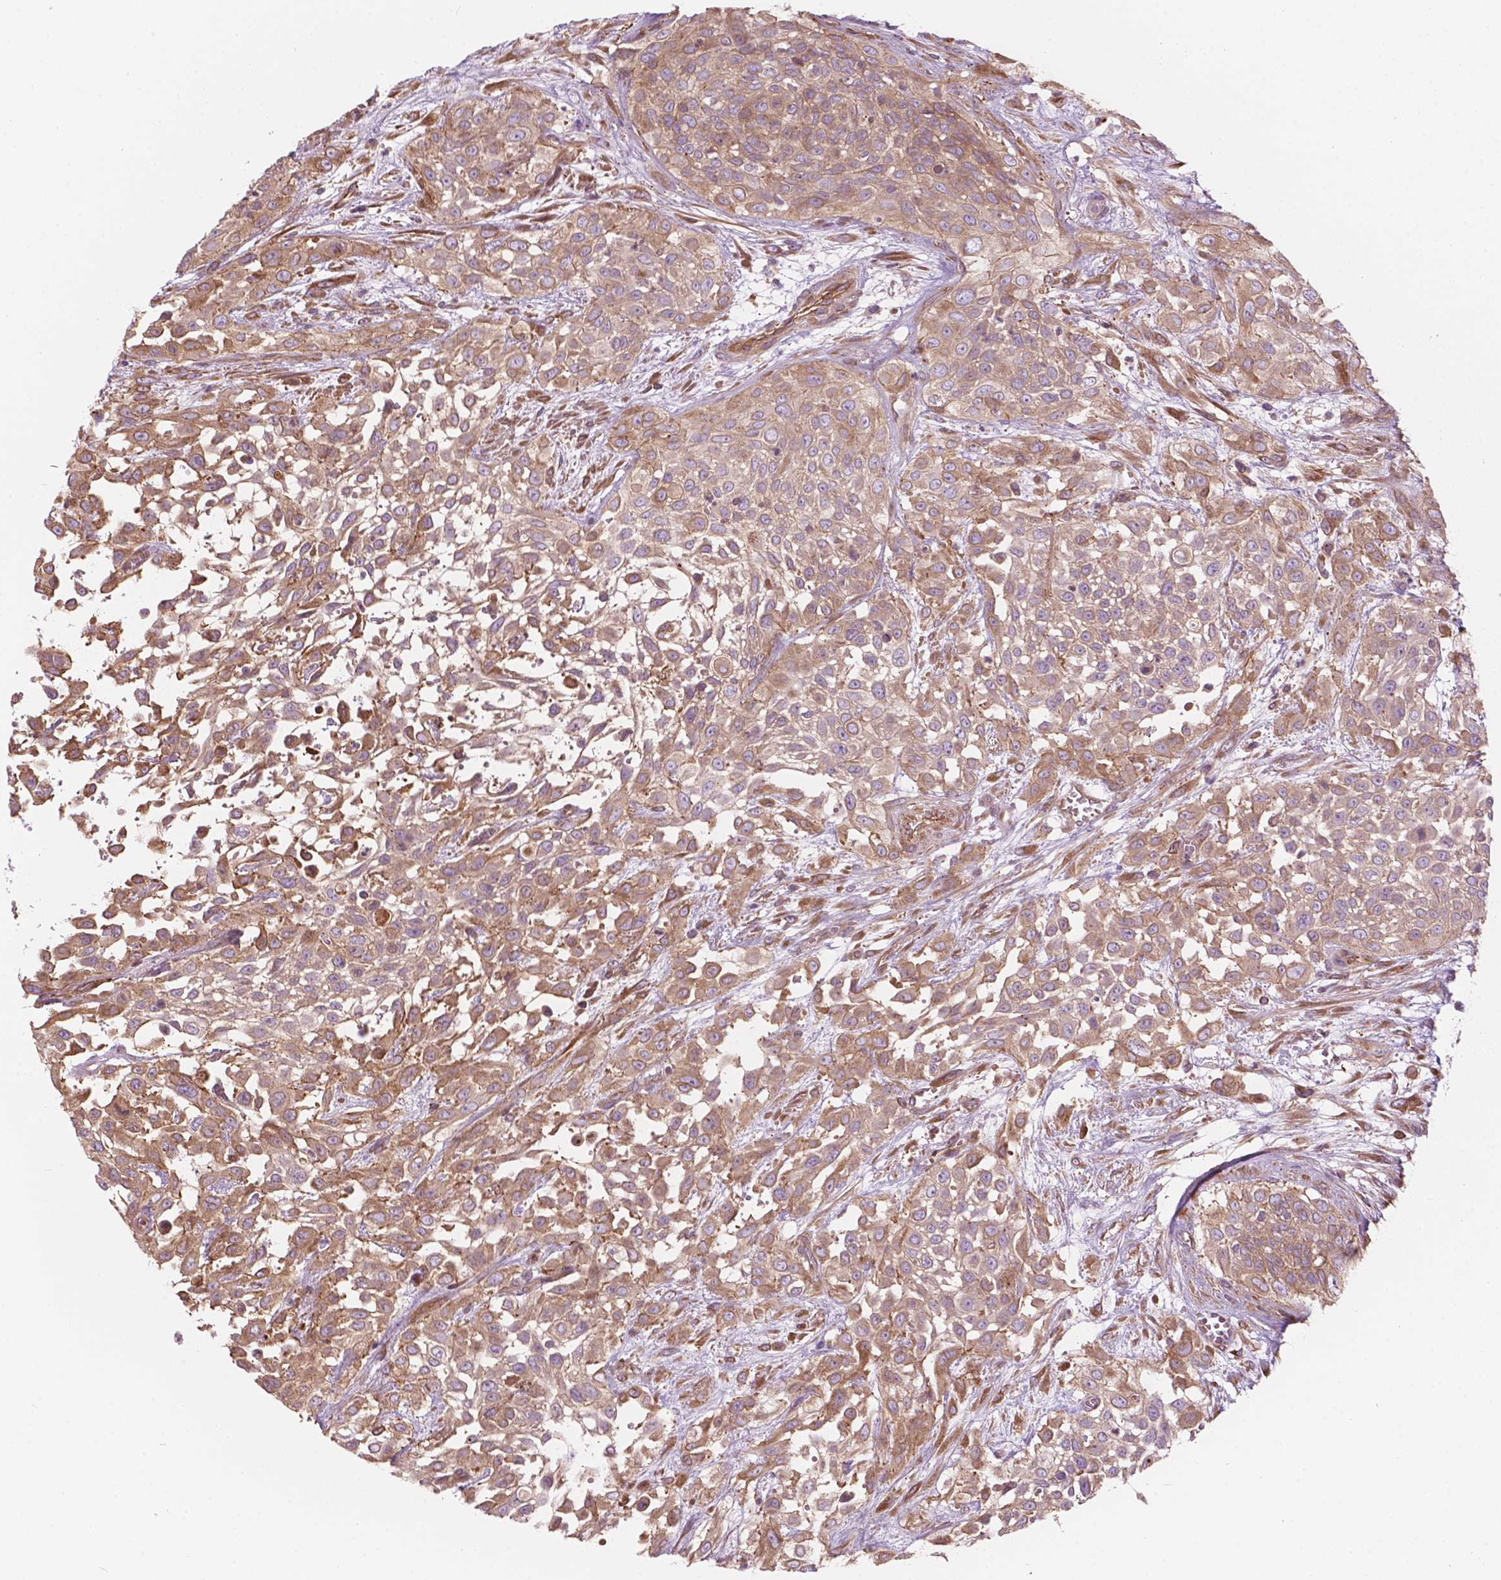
{"staining": {"intensity": "moderate", "quantity": "25%-75%", "location": "cytoplasmic/membranous"}, "tissue": "urothelial cancer", "cell_type": "Tumor cells", "image_type": "cancer", "snomed": [{"axis": "morphology", "description": "Urothelial carcinoma, High grade"}, {"axis": "topography", "description": "Urinary bladder"}], "caption": "About 25%-75% of tumor cells in human urothelial cancer display moderate cytoplasmic/membranous protein staining as visualized by brown immunohistochemical staining.", "gene": "SURF4", "patient": {"sex": "male", "age": 57}}